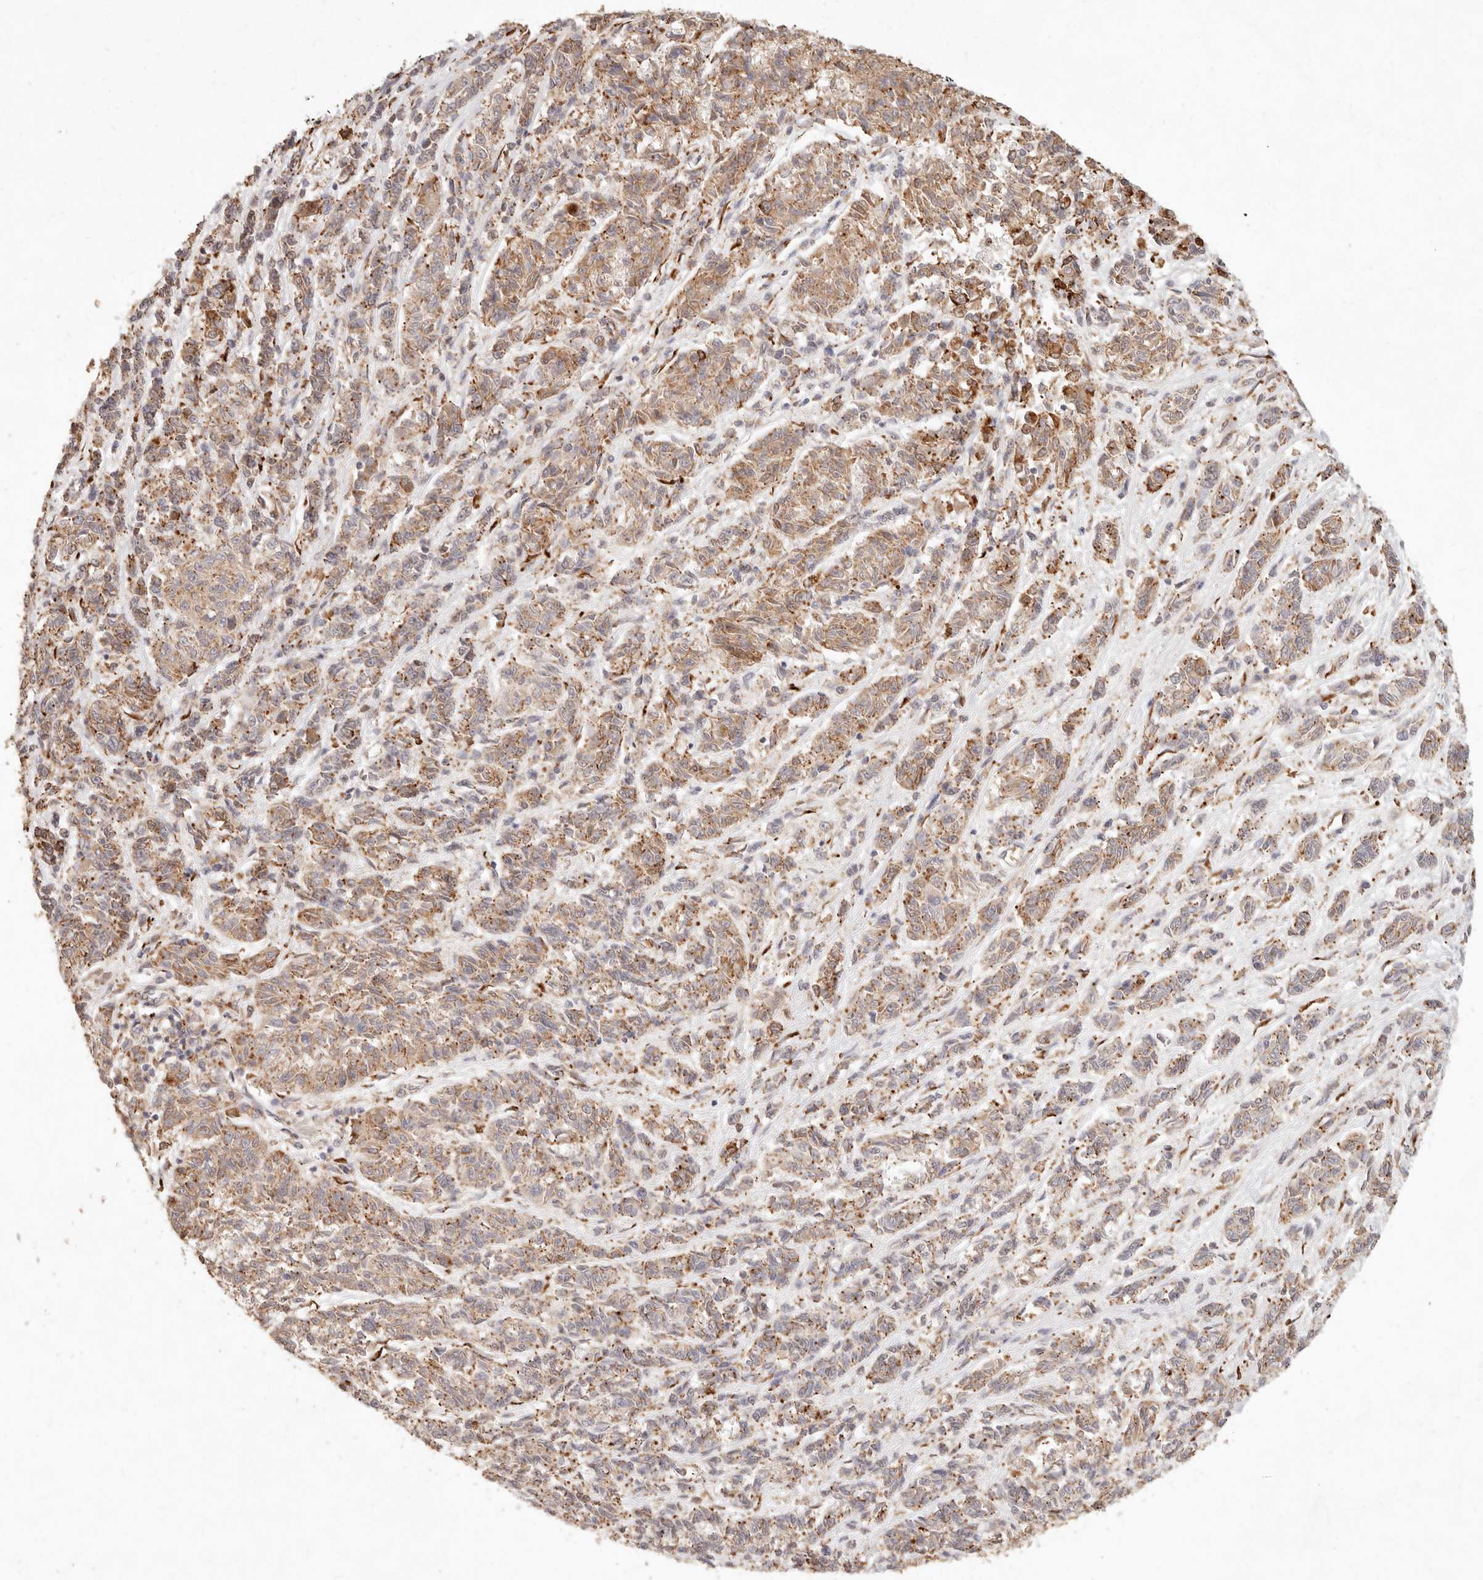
{"staining": {"intensity": "moderate", "quantity": ">75%", "location": "cytoplasmic/membranous"}, "tissue": "melanoma", "cell_type": "Tumor cells", "image_type": "cancer", "snomed": [{"axis": "morphology", "description": "Malignant melanoma, NOS"}, {"axis": "topography", "description": "Skin"}], "caption": "This micrograph demonstrates melanoma stained with immunohistochemistry (IHC) to label a protein in brown. The cytoplasmic/membranous of tumor cells show moderate positivity for the protein. Nuclei are counter-stained blue.", "gene": "C1orf127", "patient": {"sex": "male", "age": 53}}